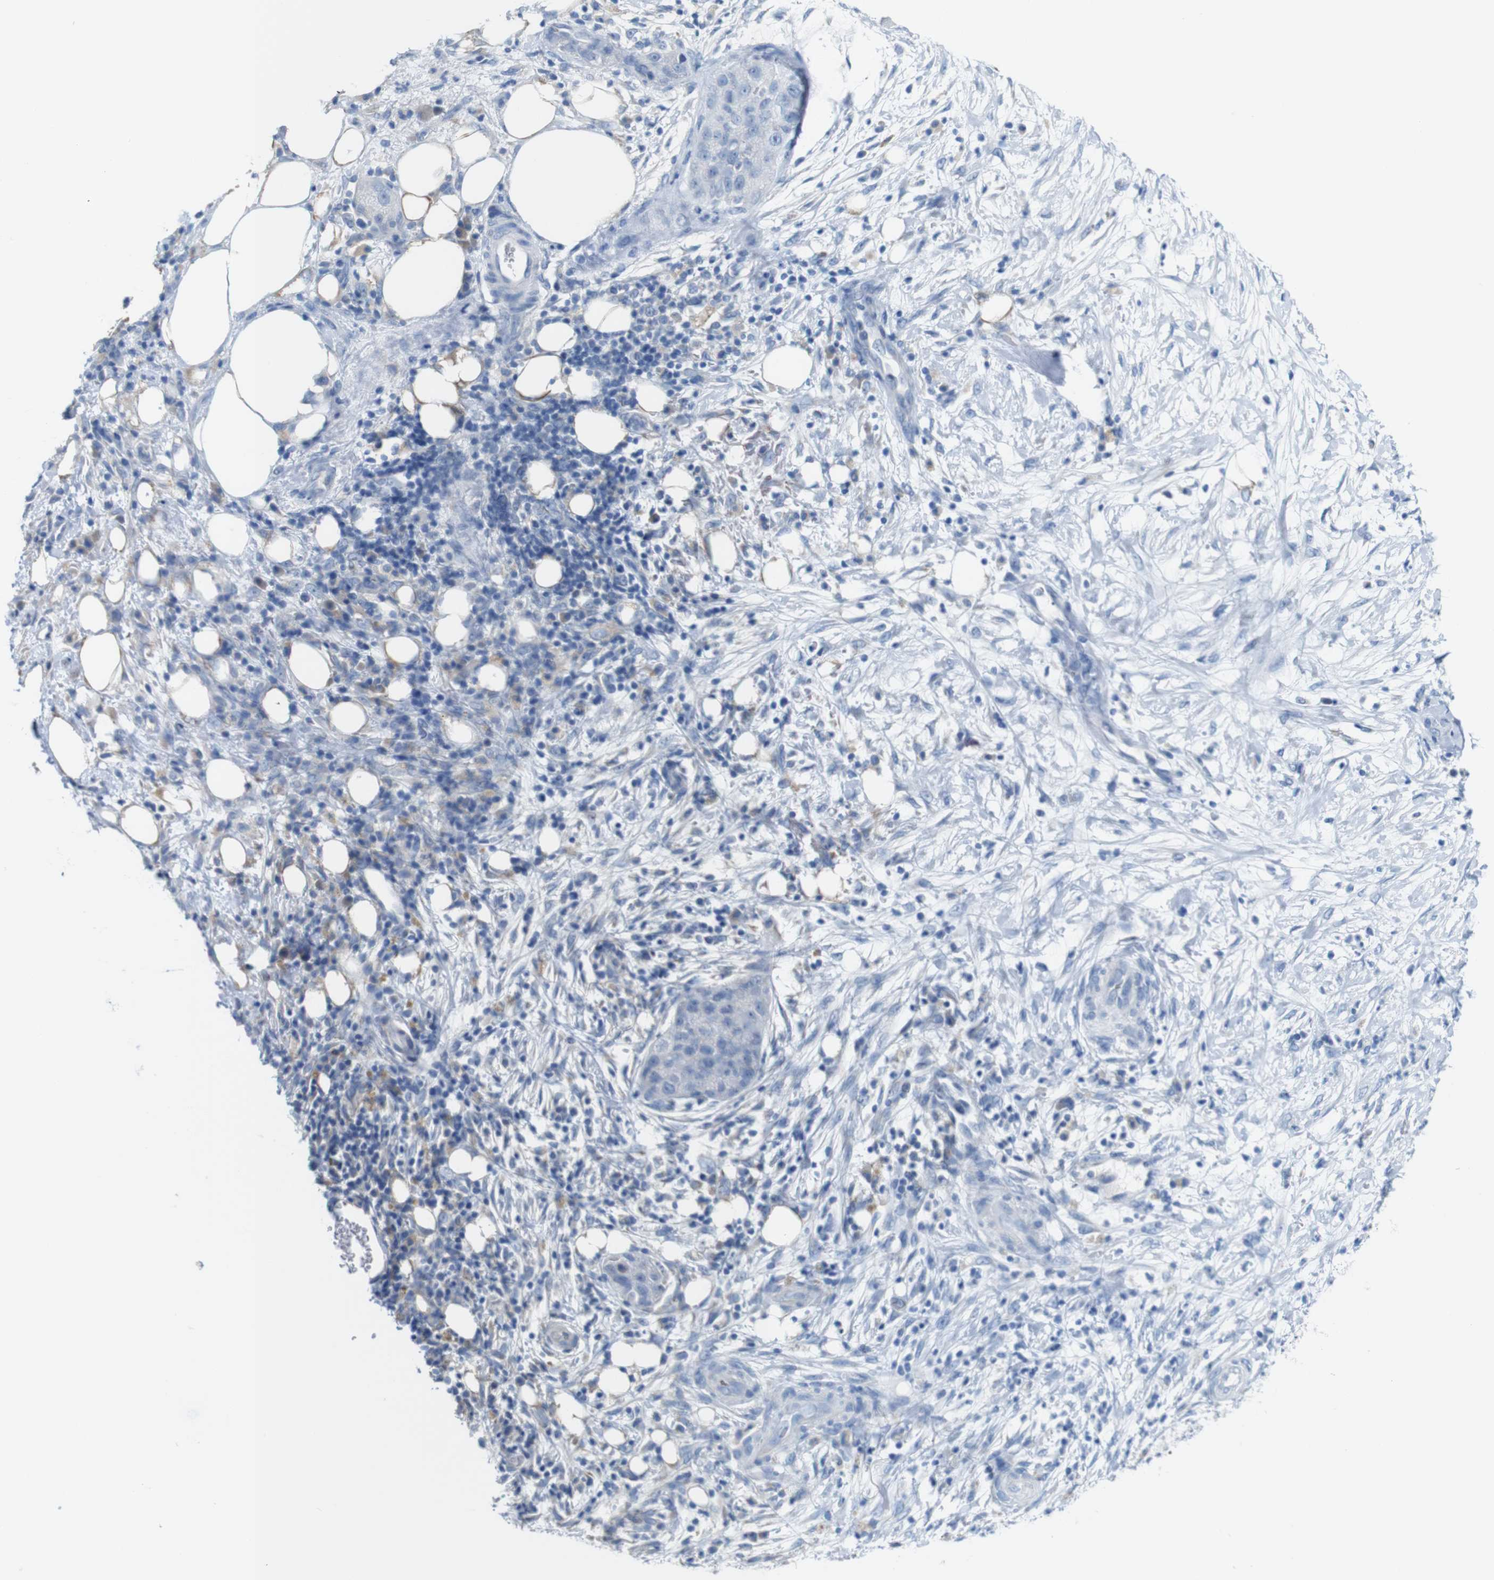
{"staining": {"intensity": "negative", "quantity": "none", "location": "none"}, "tissue": "pancreatic cancer", "cell_type": "Tumor cells", "image_type": "cancer", "snomed": [{"axis": "morphology", "description": "Adenocarcinoma, NOS"}, {"axis": "topography", "description": "Pancreas"}], "caption": "Immunohistochemical staining of human adenocarcinoma (pancreatic) demonstrates no significant positivity in tumor cells.", "gene": "IGSF8", "patient": {"sex": "female", "age": 78}}